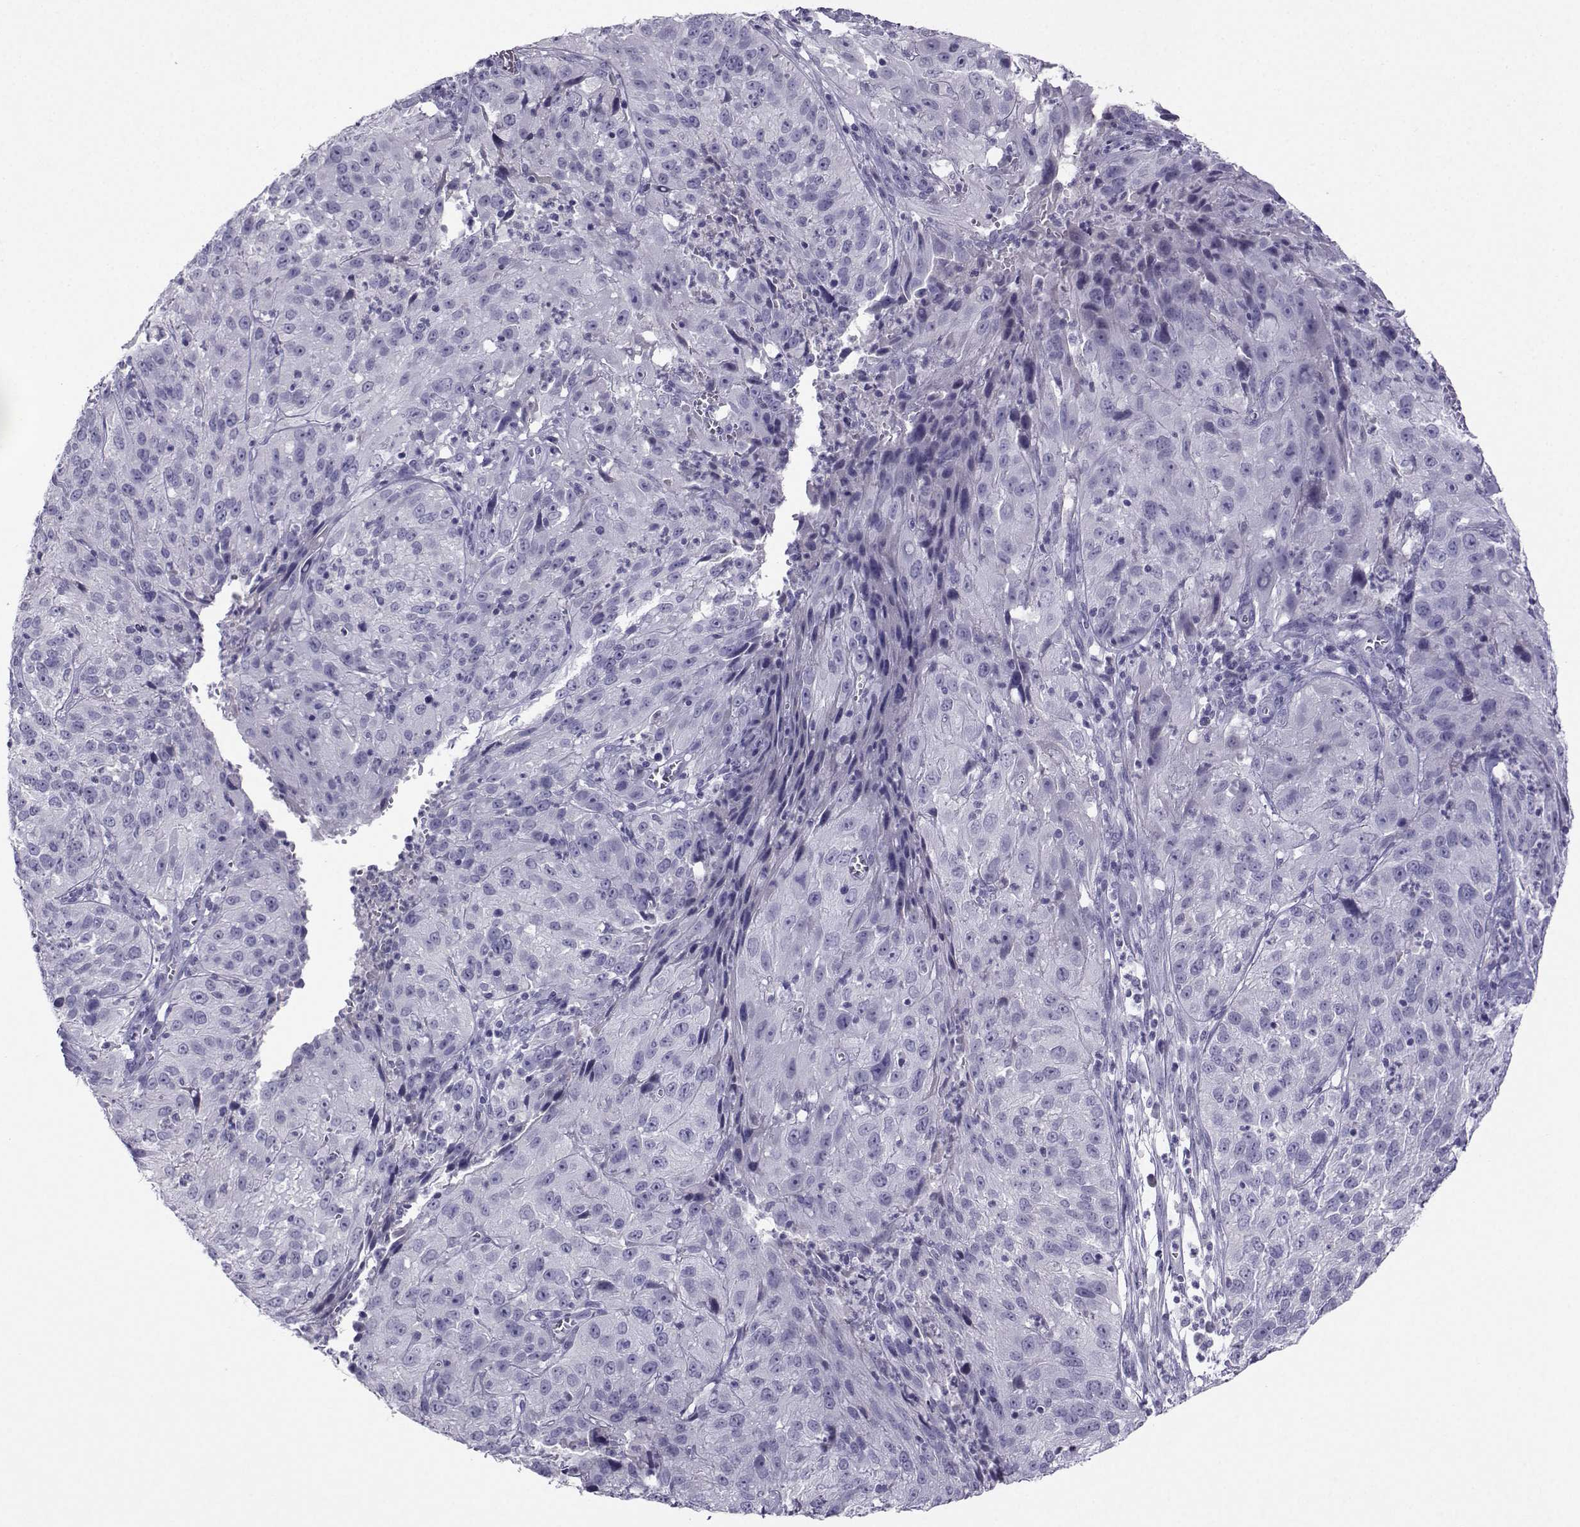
{"staining": {"intensity": "negative", "quantity": "none", "location": "none"}, "tissue": "cervical cancer", "cell_type": "Tumor cells", "image_type": "cancer", "snomed": [{"axis": "morphology", "description": "Squamous cell carcinoma, NOS"}, {"axis": "topography", "description": "Cervix"}], "caption": "IHC image of human squamous cell carcinoma (cervical) stained for a protein (brown), which shows no staining in tumor cells.", "gene": "ARMC2", "patient": {"sex": "female", "age": 32}}